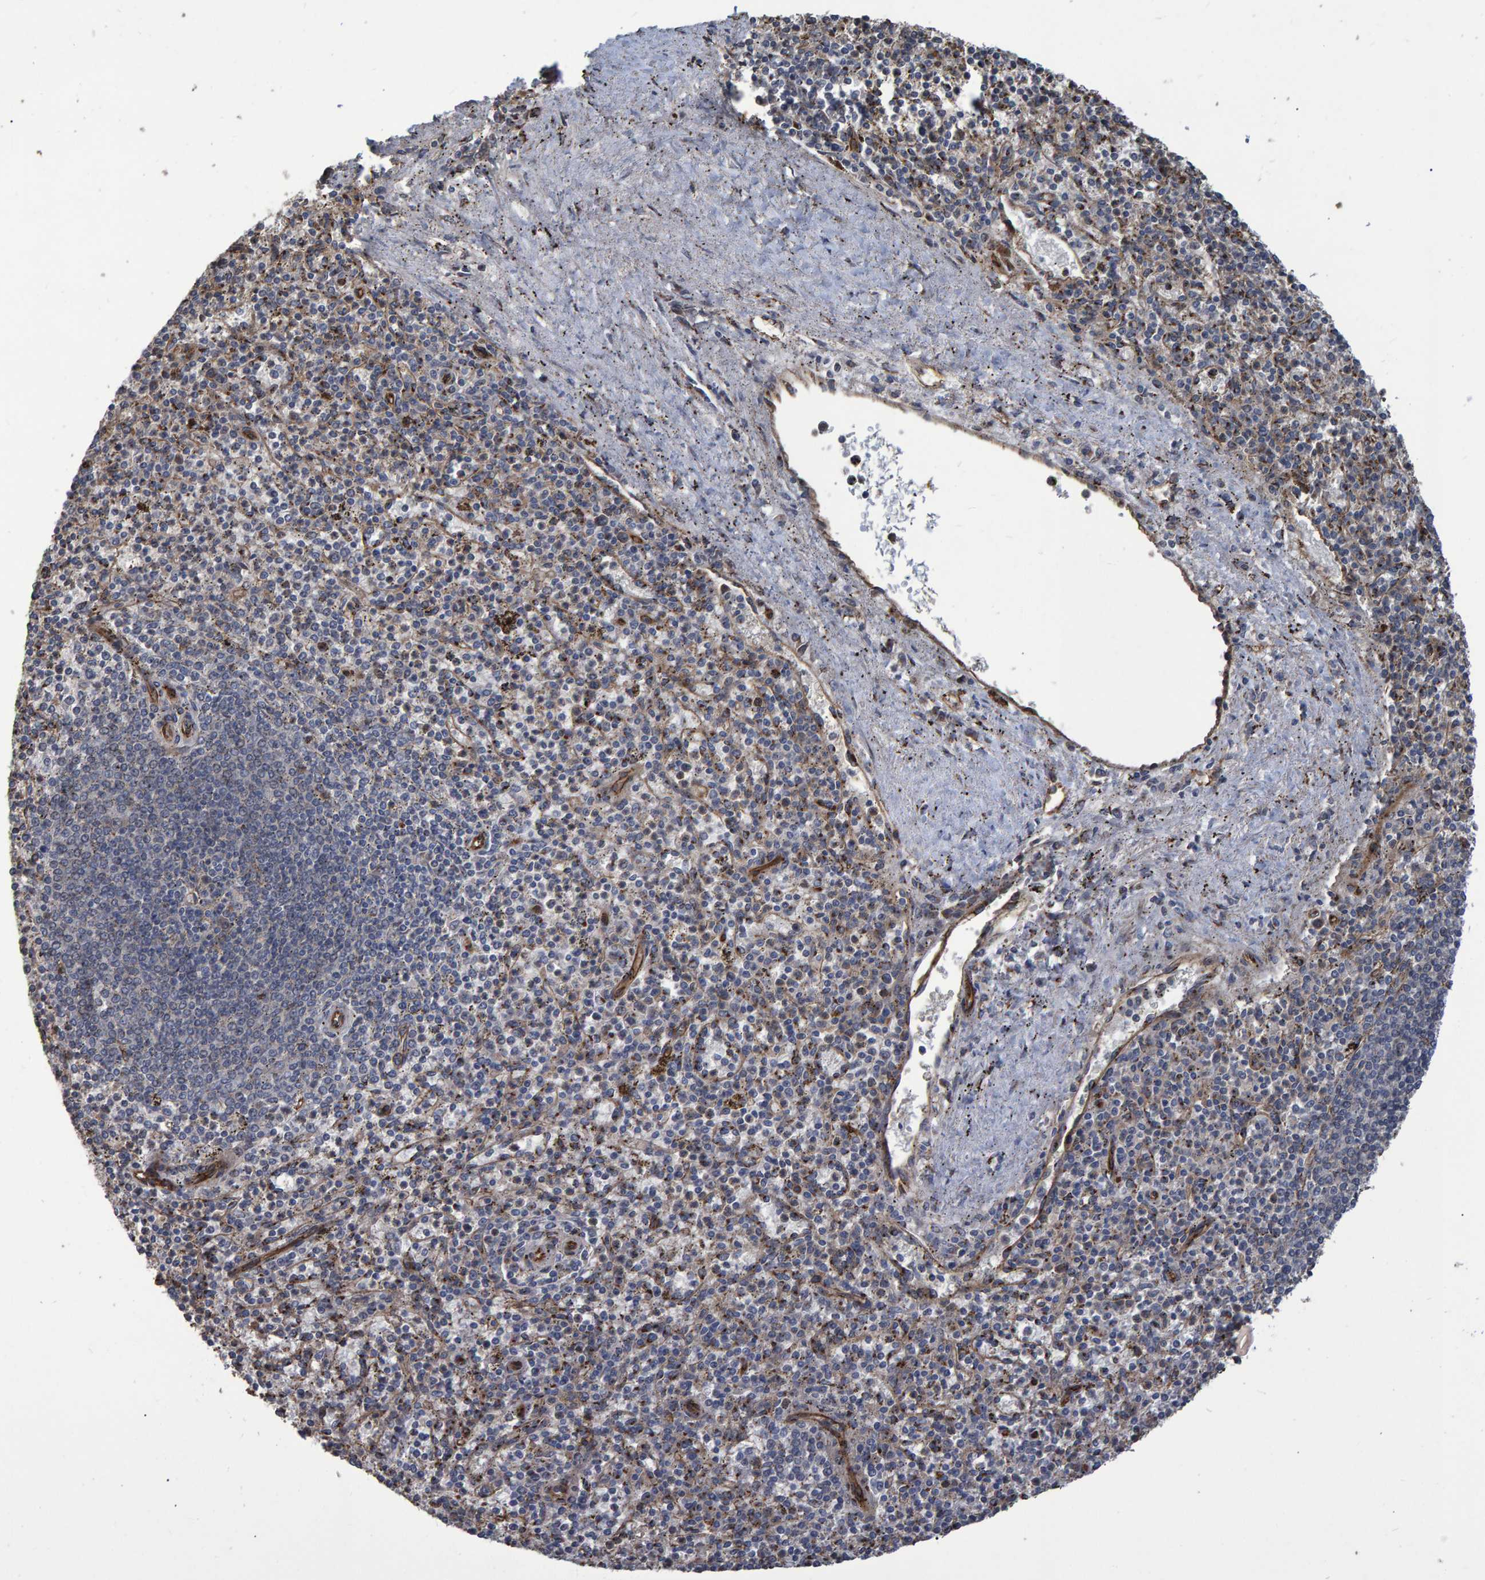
{"staining": {"intensity": "negative", "quantity": "none", "location": "none"}, "tissue": "spleen", "cell_type": "Cells in red pulp", "image_type": "normal", "snomed": [{"axis": "morphology", "description": "Normal tissue, NOS"}, {"axis": "topography", "description": "Spleen"}], "caption": "This is a micrograph of immunohistochemistry (IHC) staining of normal spleen, which shows no staining in cells in red pulp. The staining is performed using DAB brown chromogen with nuclei counter-stained in using hematoxylin.", "gene": "TRIM68", "patient": {"sex": "male", "age": 72}}